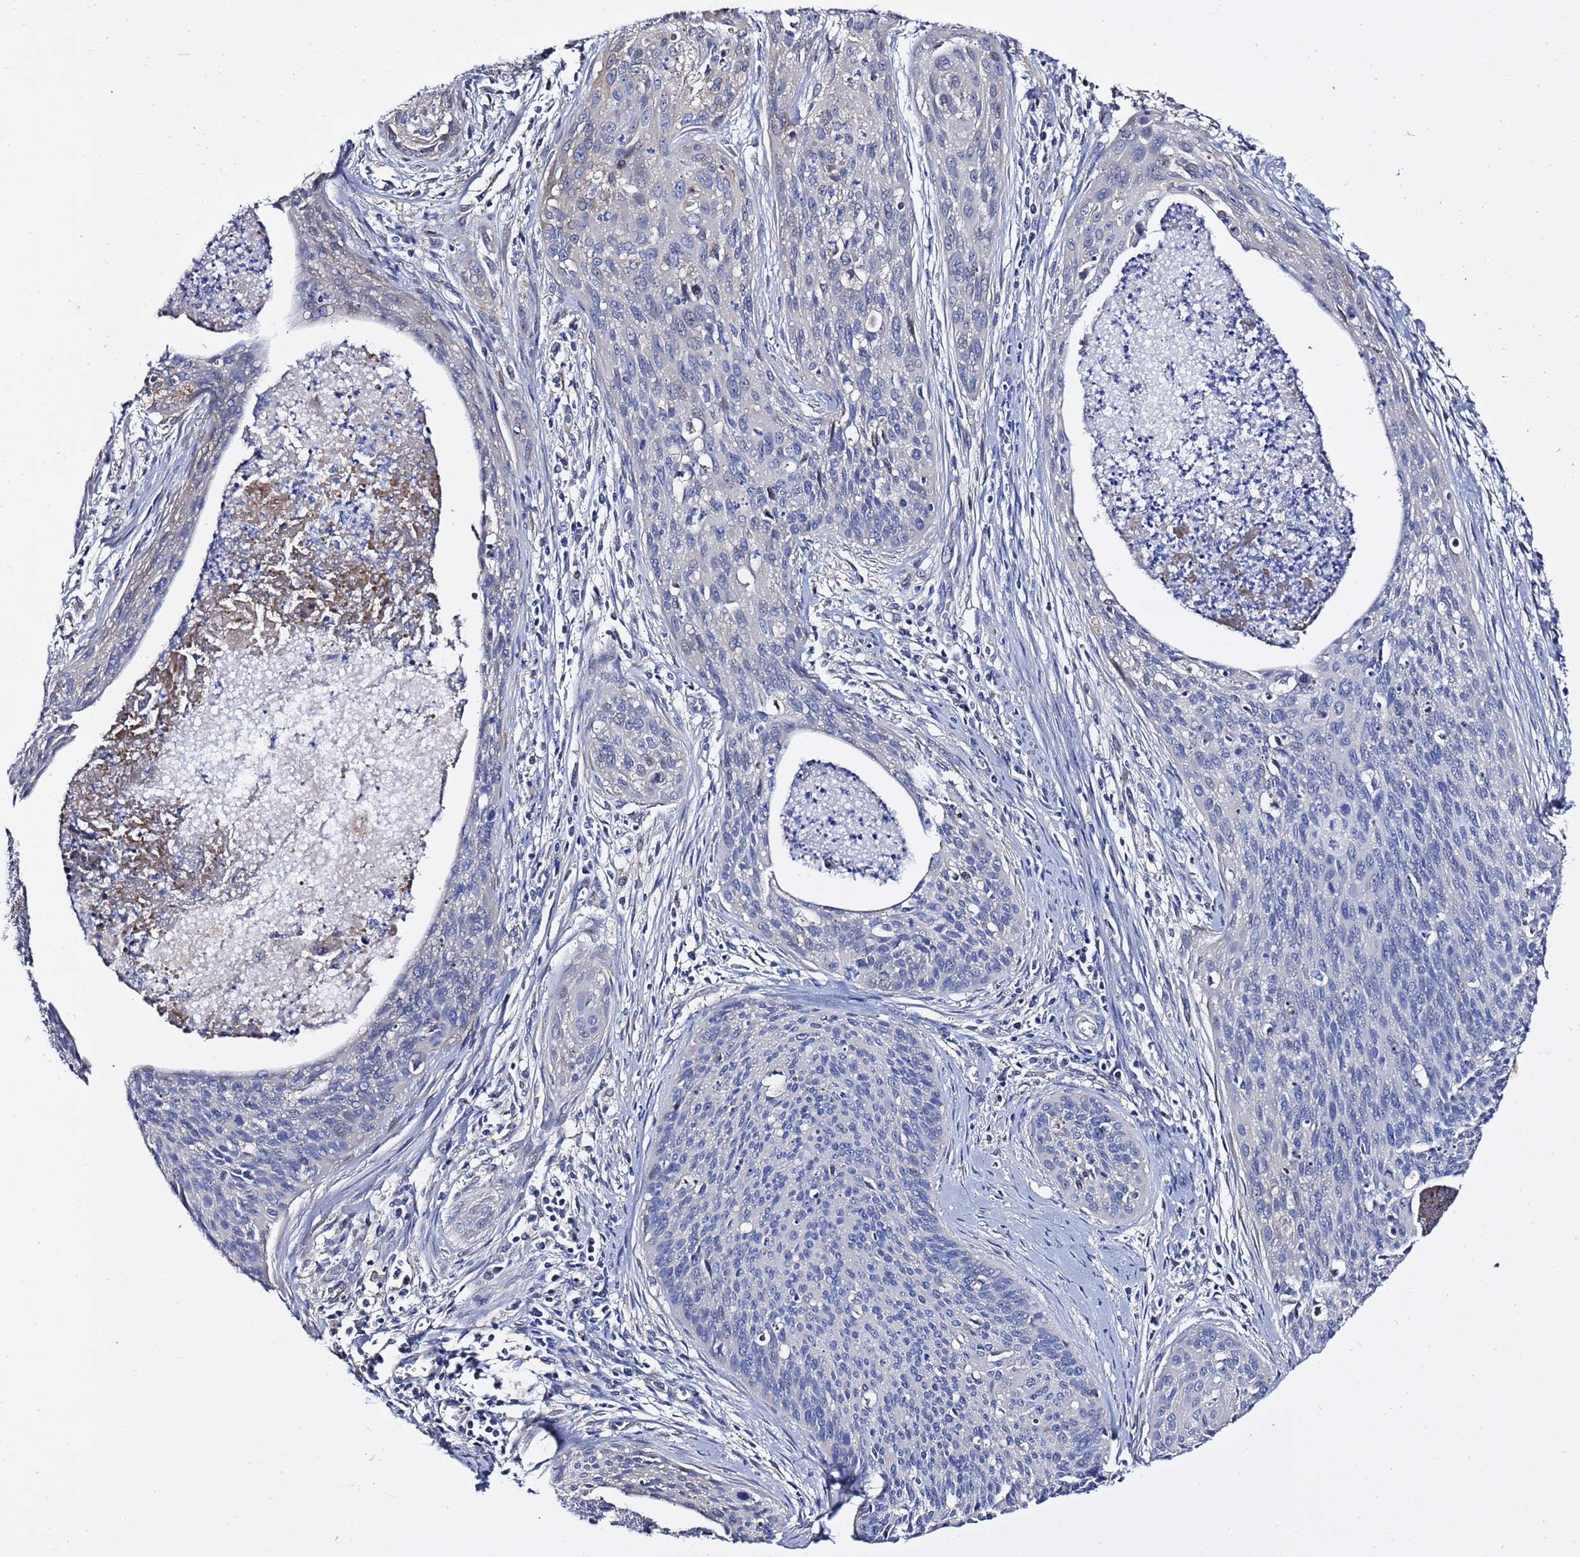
{"staining": {"intensity": "negative", "quantity": "none", "location": "none"}, "tissue": "cervical cancer", "cell_type": "Tumor cells", "image_type": "cancer", "snomed": [{"axis": "morphology", "description": "Squamous cell carcinoma, NOS"}, {"axis": "topography", "description": "Cervix"}], "caption": "Immunohistochemical staining of cervical cancer shows no significant expression in tumor cells.", "gene": "NAT2", "patient": {"sex": "female", "age": 55}}